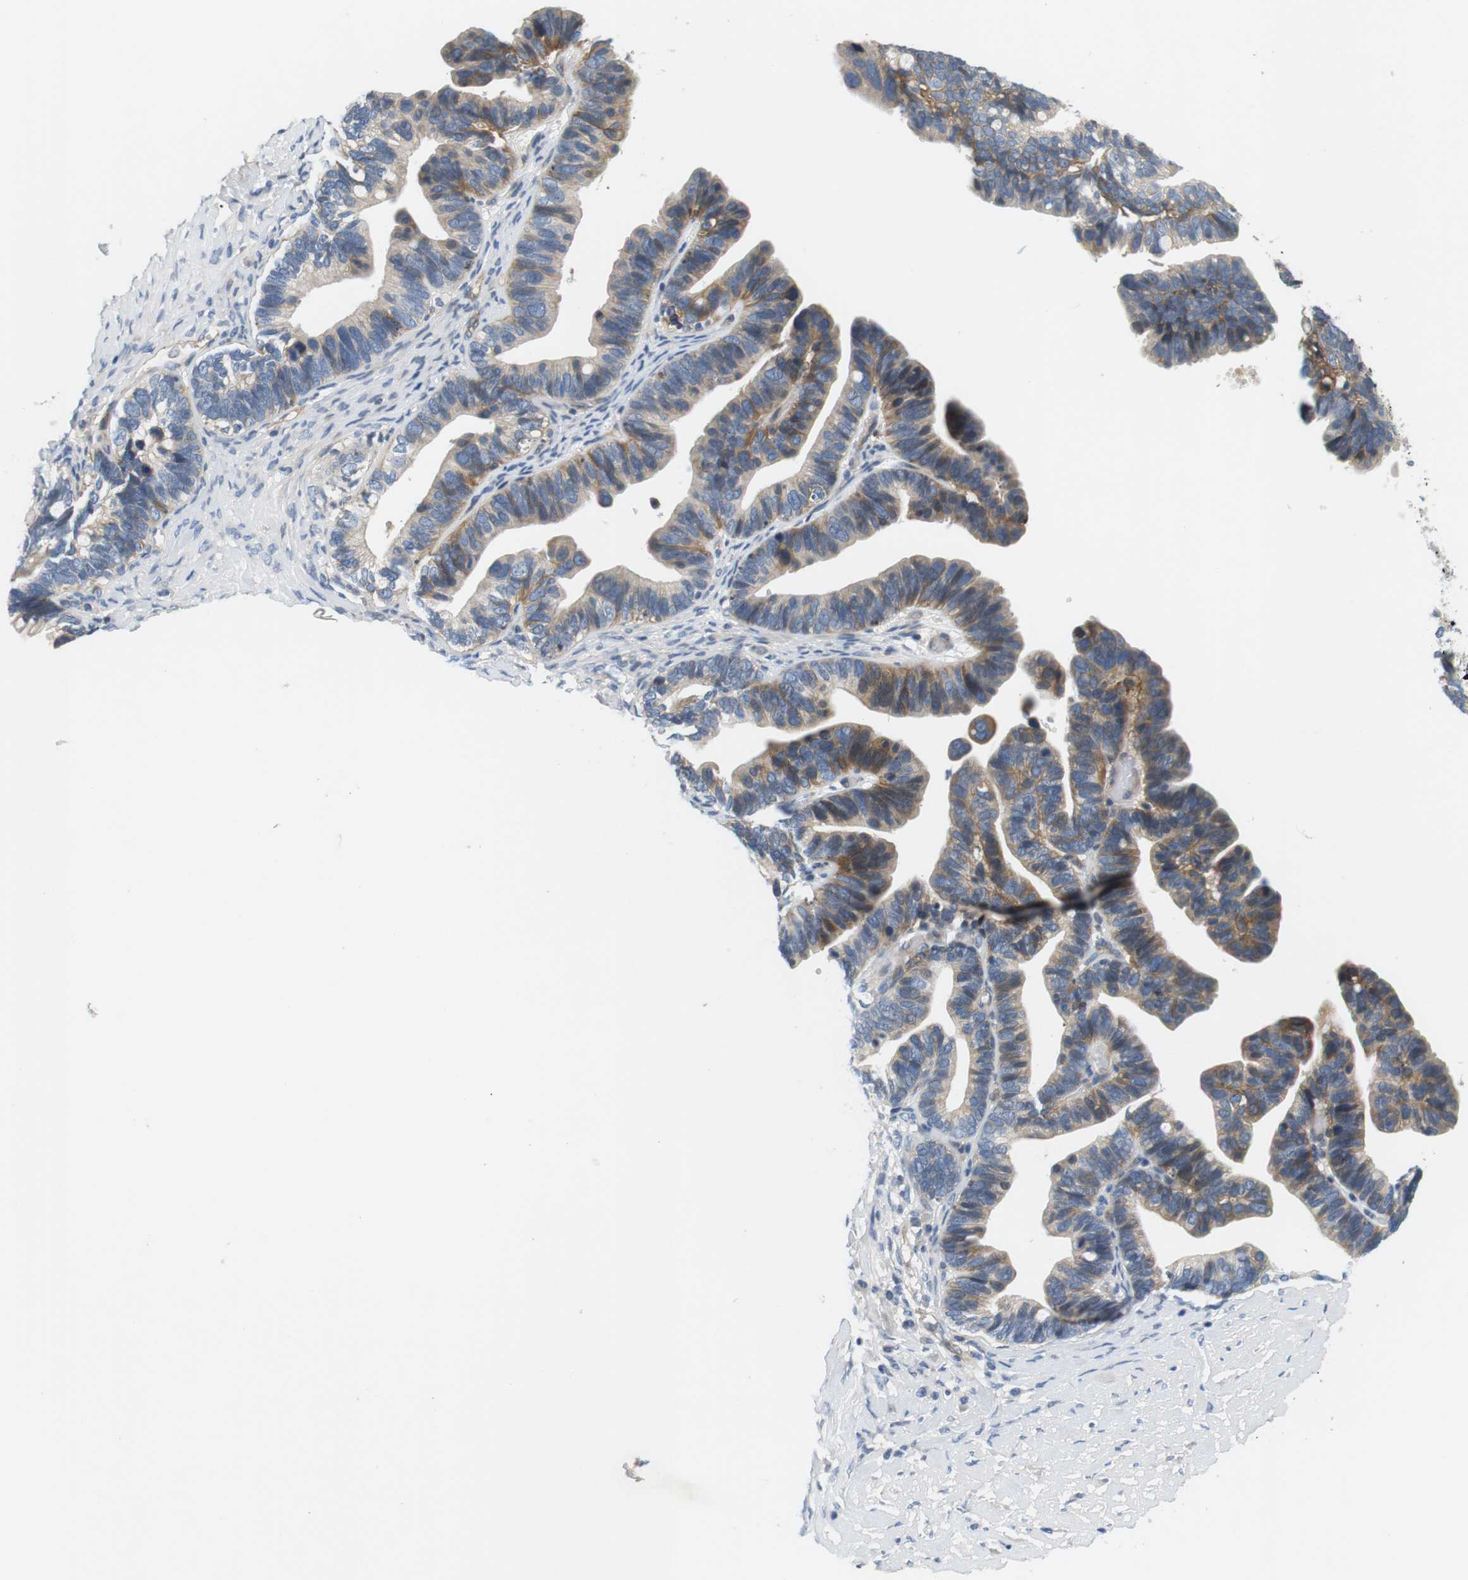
{"staining": {"intensity": "moderate", "quantity": "25%-75%", "location": "cytoplasmic/membranous"}, "tissue": "ovarian cancer", "cell_type": "Tumor cells", "image_type": "cancer", "snomed": [{"axis": "morphology", "description": "Cystadenocarcinoma, serous, NOS"}, {"axis": "topography", "description": "Ovary"}], "caption": "Ovarian cancer tissue shows moderate cytoplasmic/membranous expression in approximately 25%-75% of tumor cells", "gene": "SLC30A1", "patient": {"sex": "female", "age": 56}}